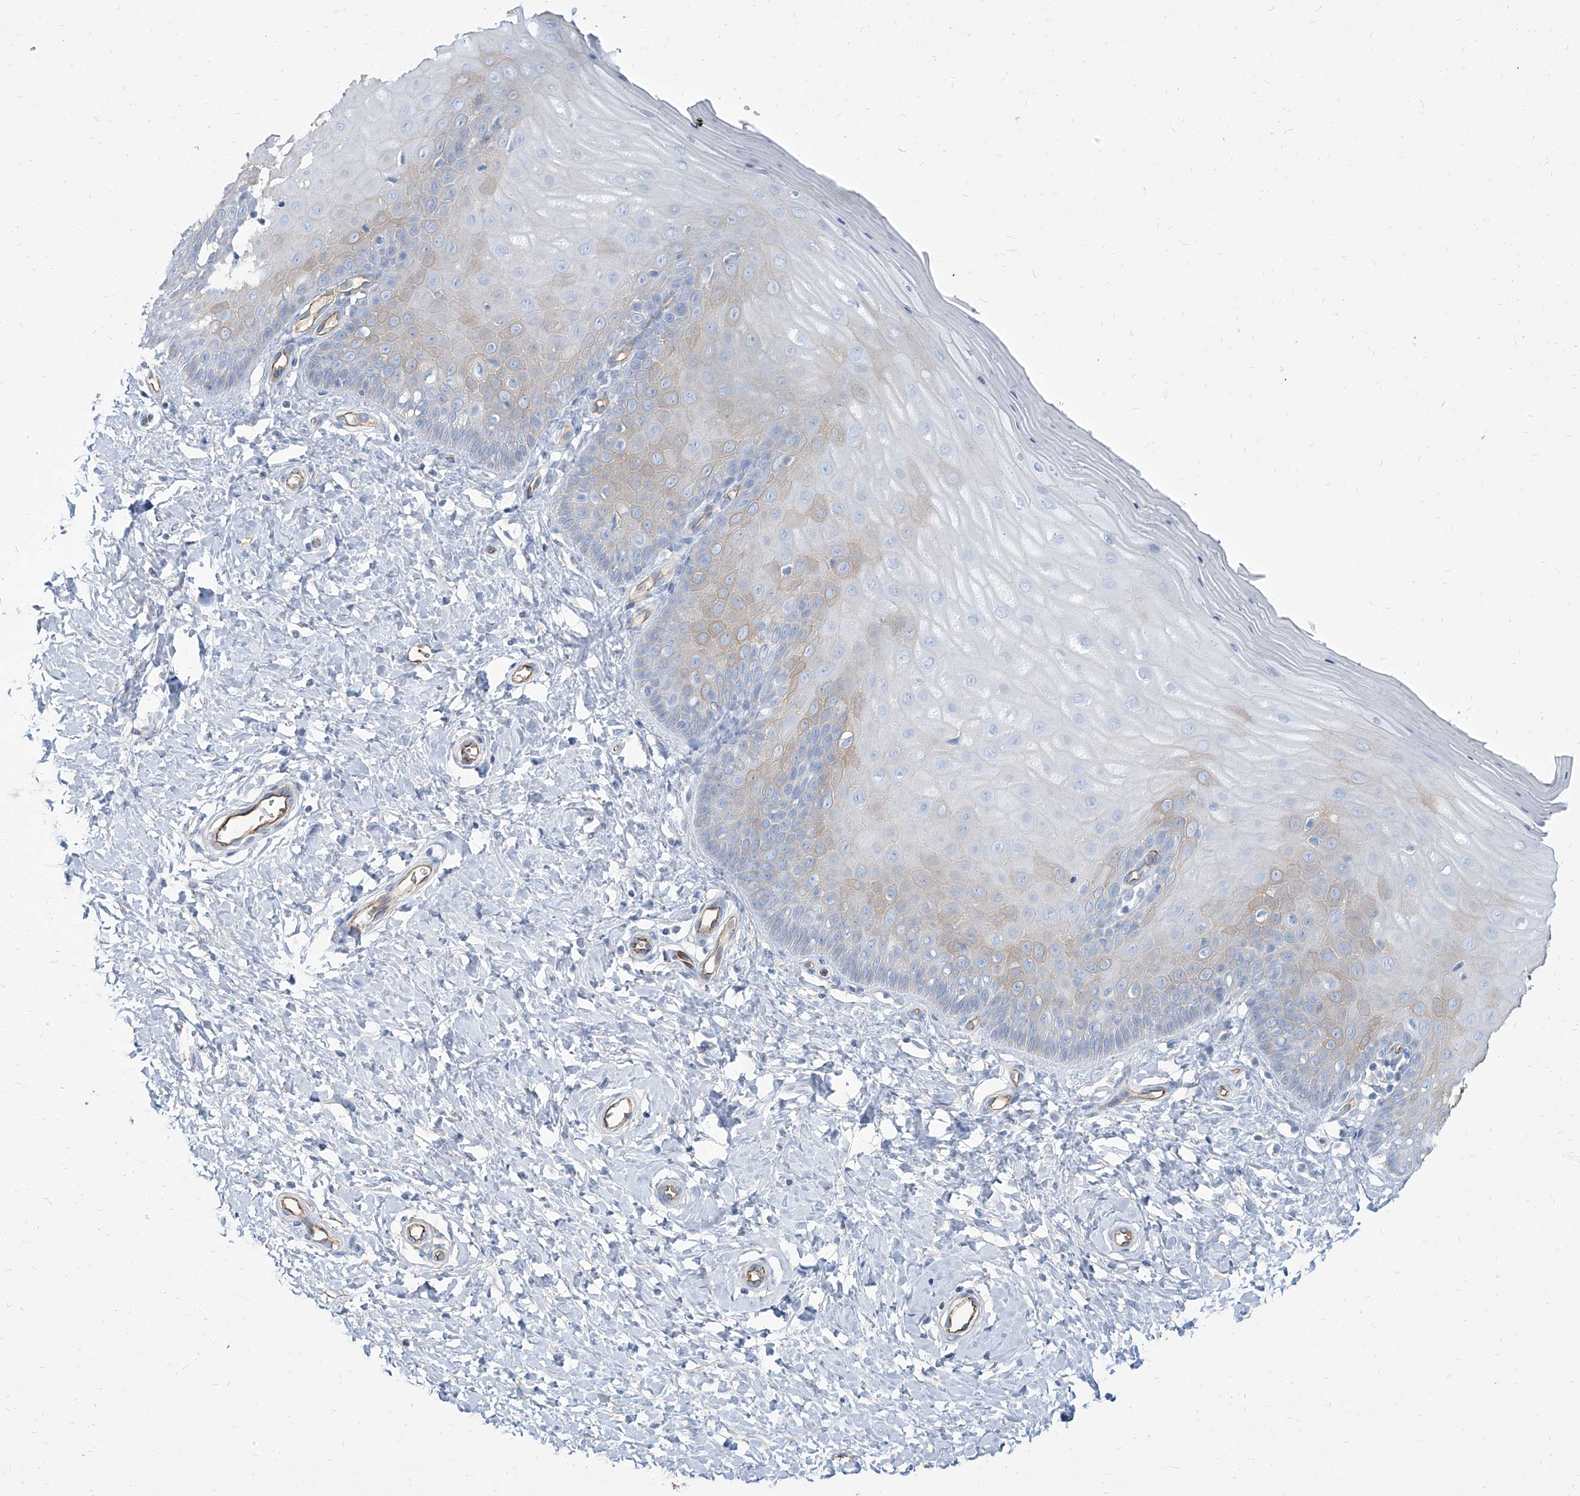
{"staining": {"intensity": "moderate", "quantity": "<25%", "location": "cytoplasmic/membranous"}, "tissue": "cervix", "cell_type": "Glandular cells", "image_type": "normal", "snomed": [{"axis": "morphology", "description": "Normal tissue, NOS"}, {"axis": "topography", "description": "Cervix"}], "caption": "Cervix was stained to show a protein in brown. There is low levels of moderate cytoplasmic/membranous expression in about <25% of glandular cells.", "gene": "TXLNB", "patient": {"sex": "female", "age": 55}}